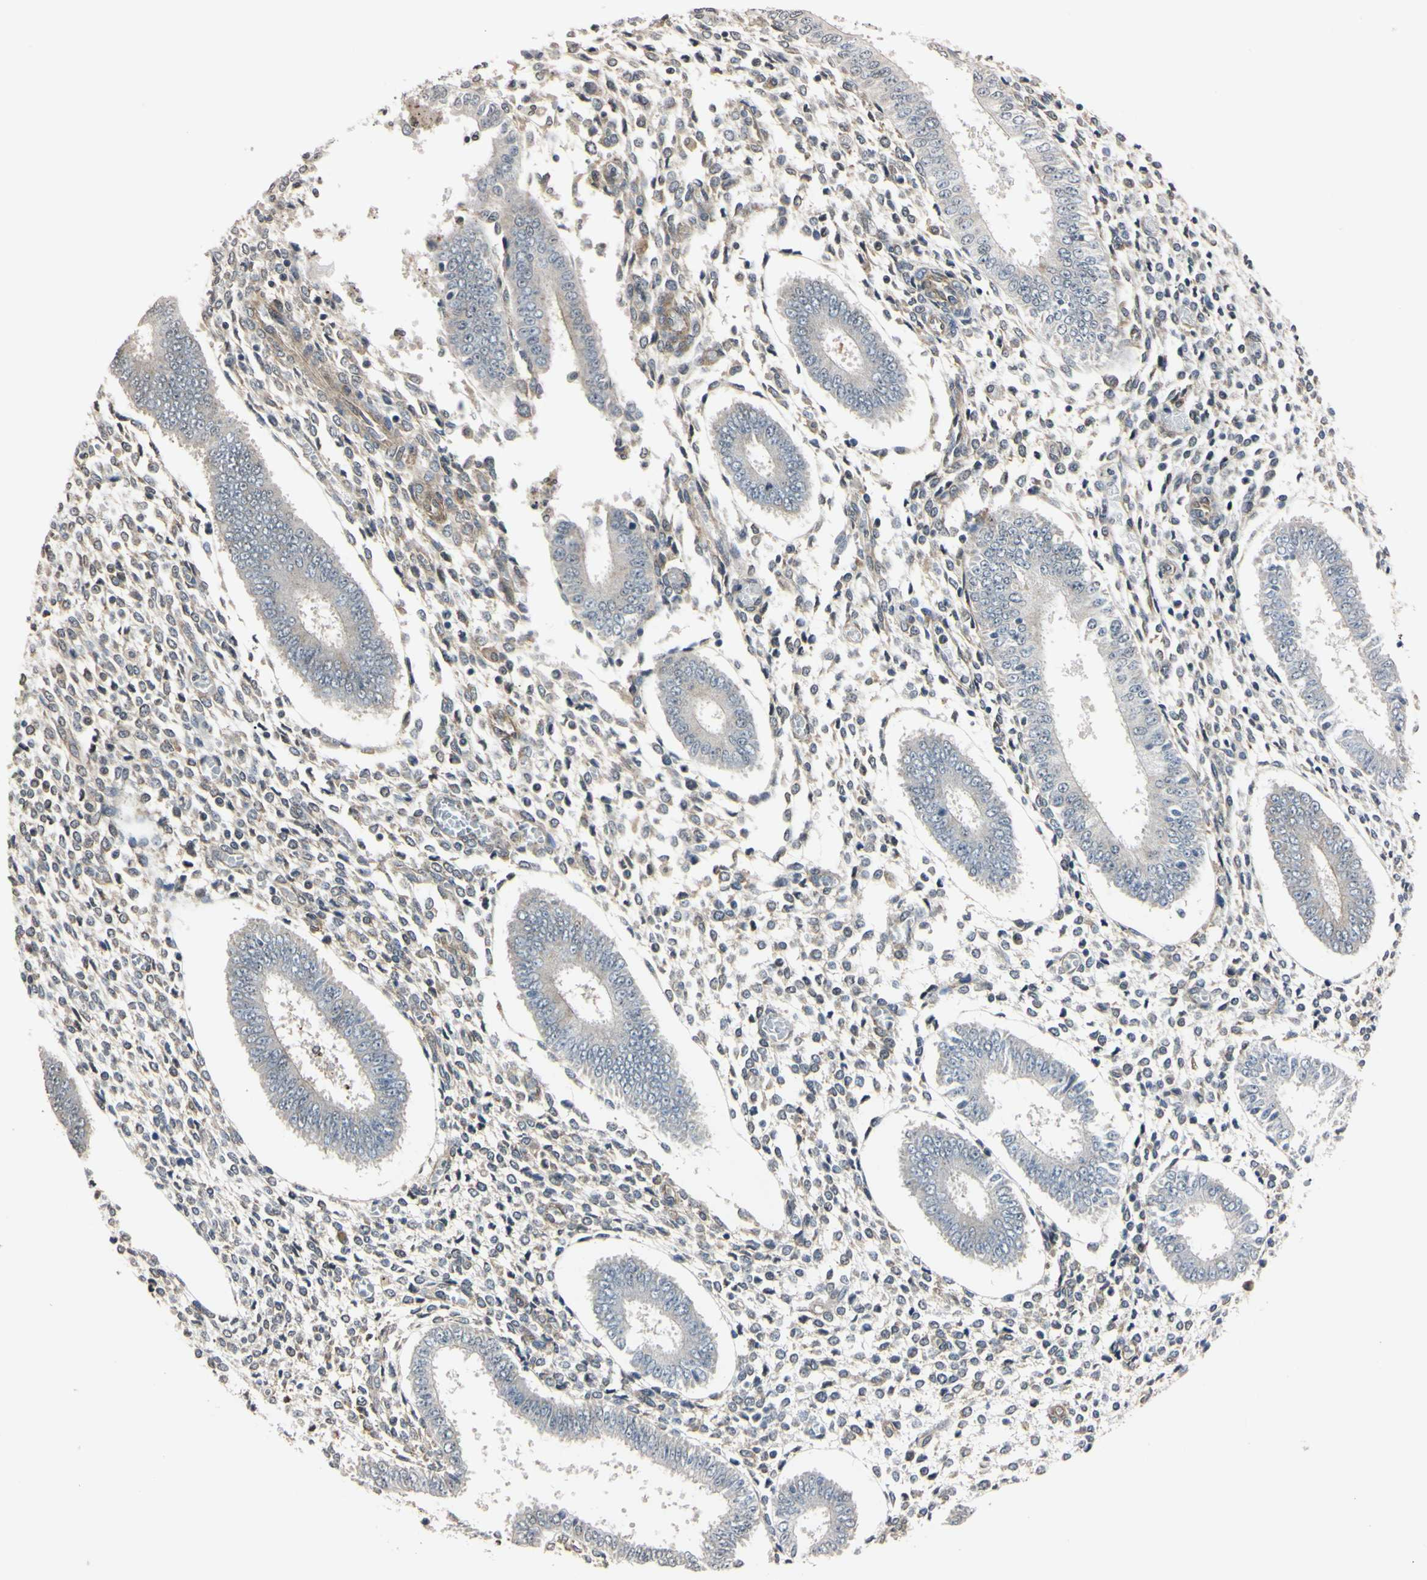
{"staining": {"intensity": "weak", "quantity": "<25%", "location": "cytoplasmic/membranous"}, "tissue": "endometrium", "cell_type": "Cells in endometrial stroma", "image_type": "normal", "snomed": [{"axis": "morphology", "description": "Normal tissue, NOS"}, {"axis": "topography", "description": "Endometrium"}], "caption": "Human endometrium stained for a protein using immunohistochemistry displays no staining in cells in endometrial stroma.", "gene": "EPN1", "patient": {"sex": "female", "age": 35}}